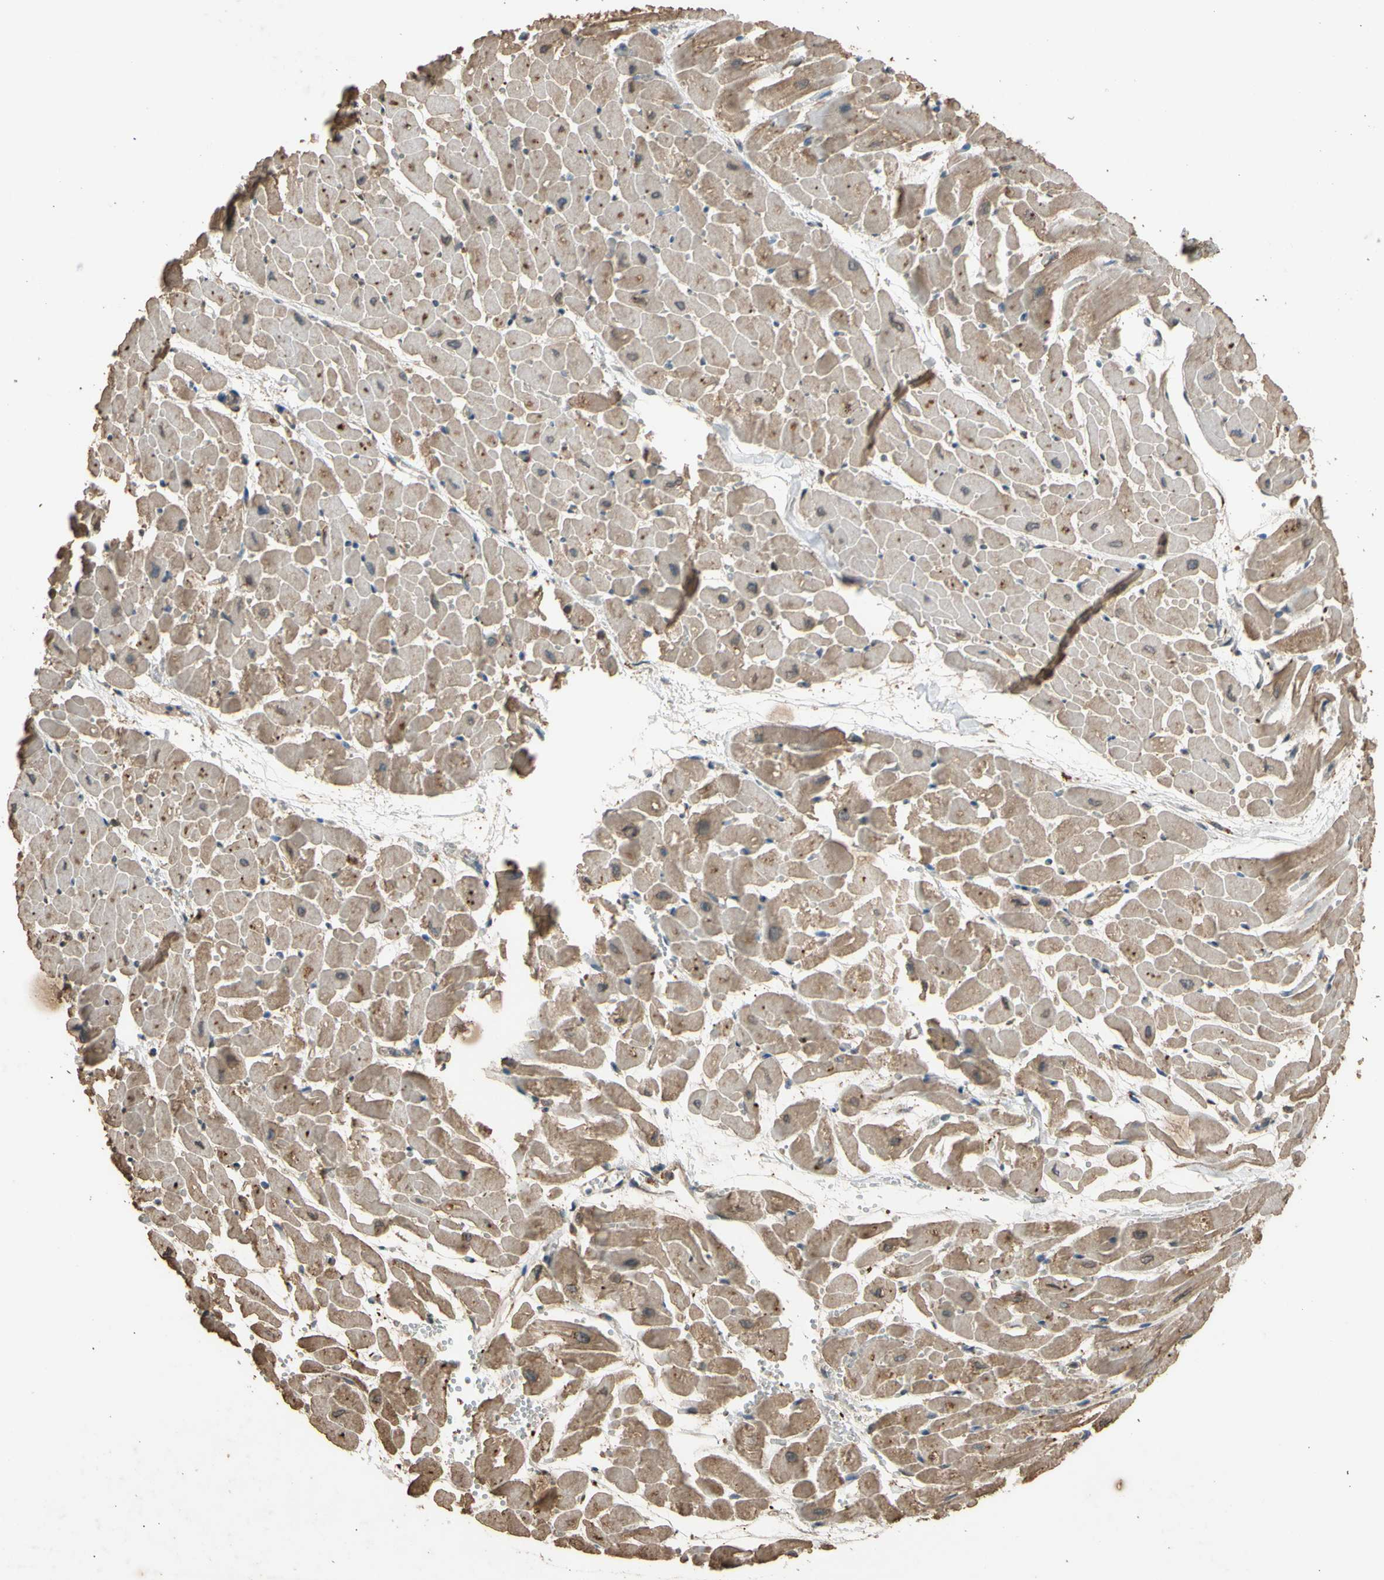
{"staining": {"intensity": "weak", "quantity": ">75%", "location": "cytoplasmic/membranous"}, "tissue": "heart muscle", "cell_type": "Cardiomyocytes", "image_type": "normal", "snomed": [{"axis": "morphology", "description": "Normal tissue, NOS"}, {"axis": "topography", "description": "Heart"}], "caption": "A high-resolution image shows immunohistochemistry staining of benign heart muscle, which displays weak cytoplasmic/membranous positivity in about >75% of cardiomyocytes. (DAB IHC with brightfield microscopy, high magnification).", "gene": "TNFSF13B", "patient": {"sex": "male", "age": 45}}